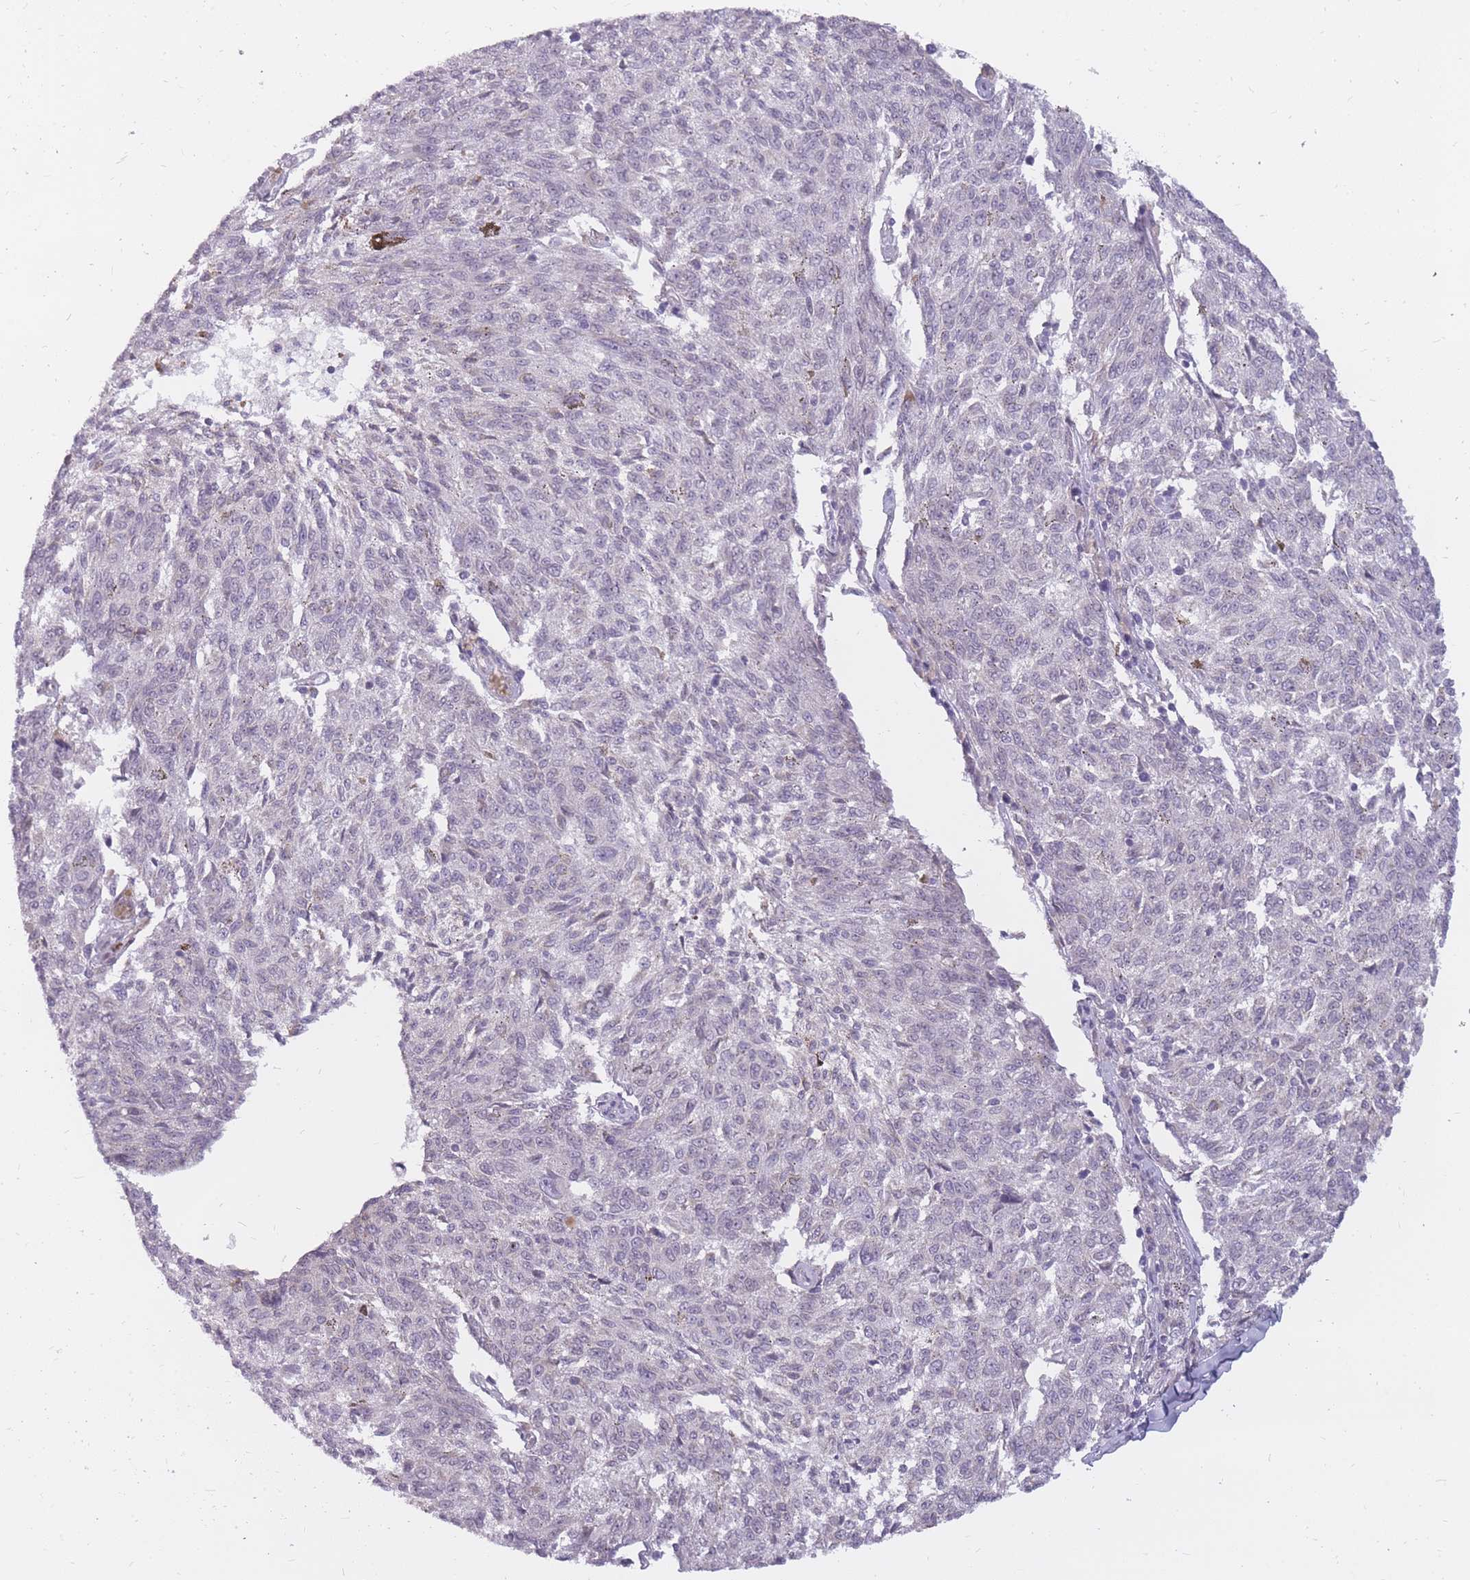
{"staining": {"intensity": "negative", "quantity": "none", "location": "none"}, "tissue": "melanoma", "cell_type": "Tumor cells", "image_type": "cancer", "snomed": [{"axis": "morphology", "description": "Malignant melanoma, NOS"}, {"axis": "topography", "description": "Skin"}], "caption": "Protein analysis of malignant melanoma exhibits no significant positivity in tumor cells.", "gene": "POMZP3", "patient": {"sex": "female", "age": 72}}